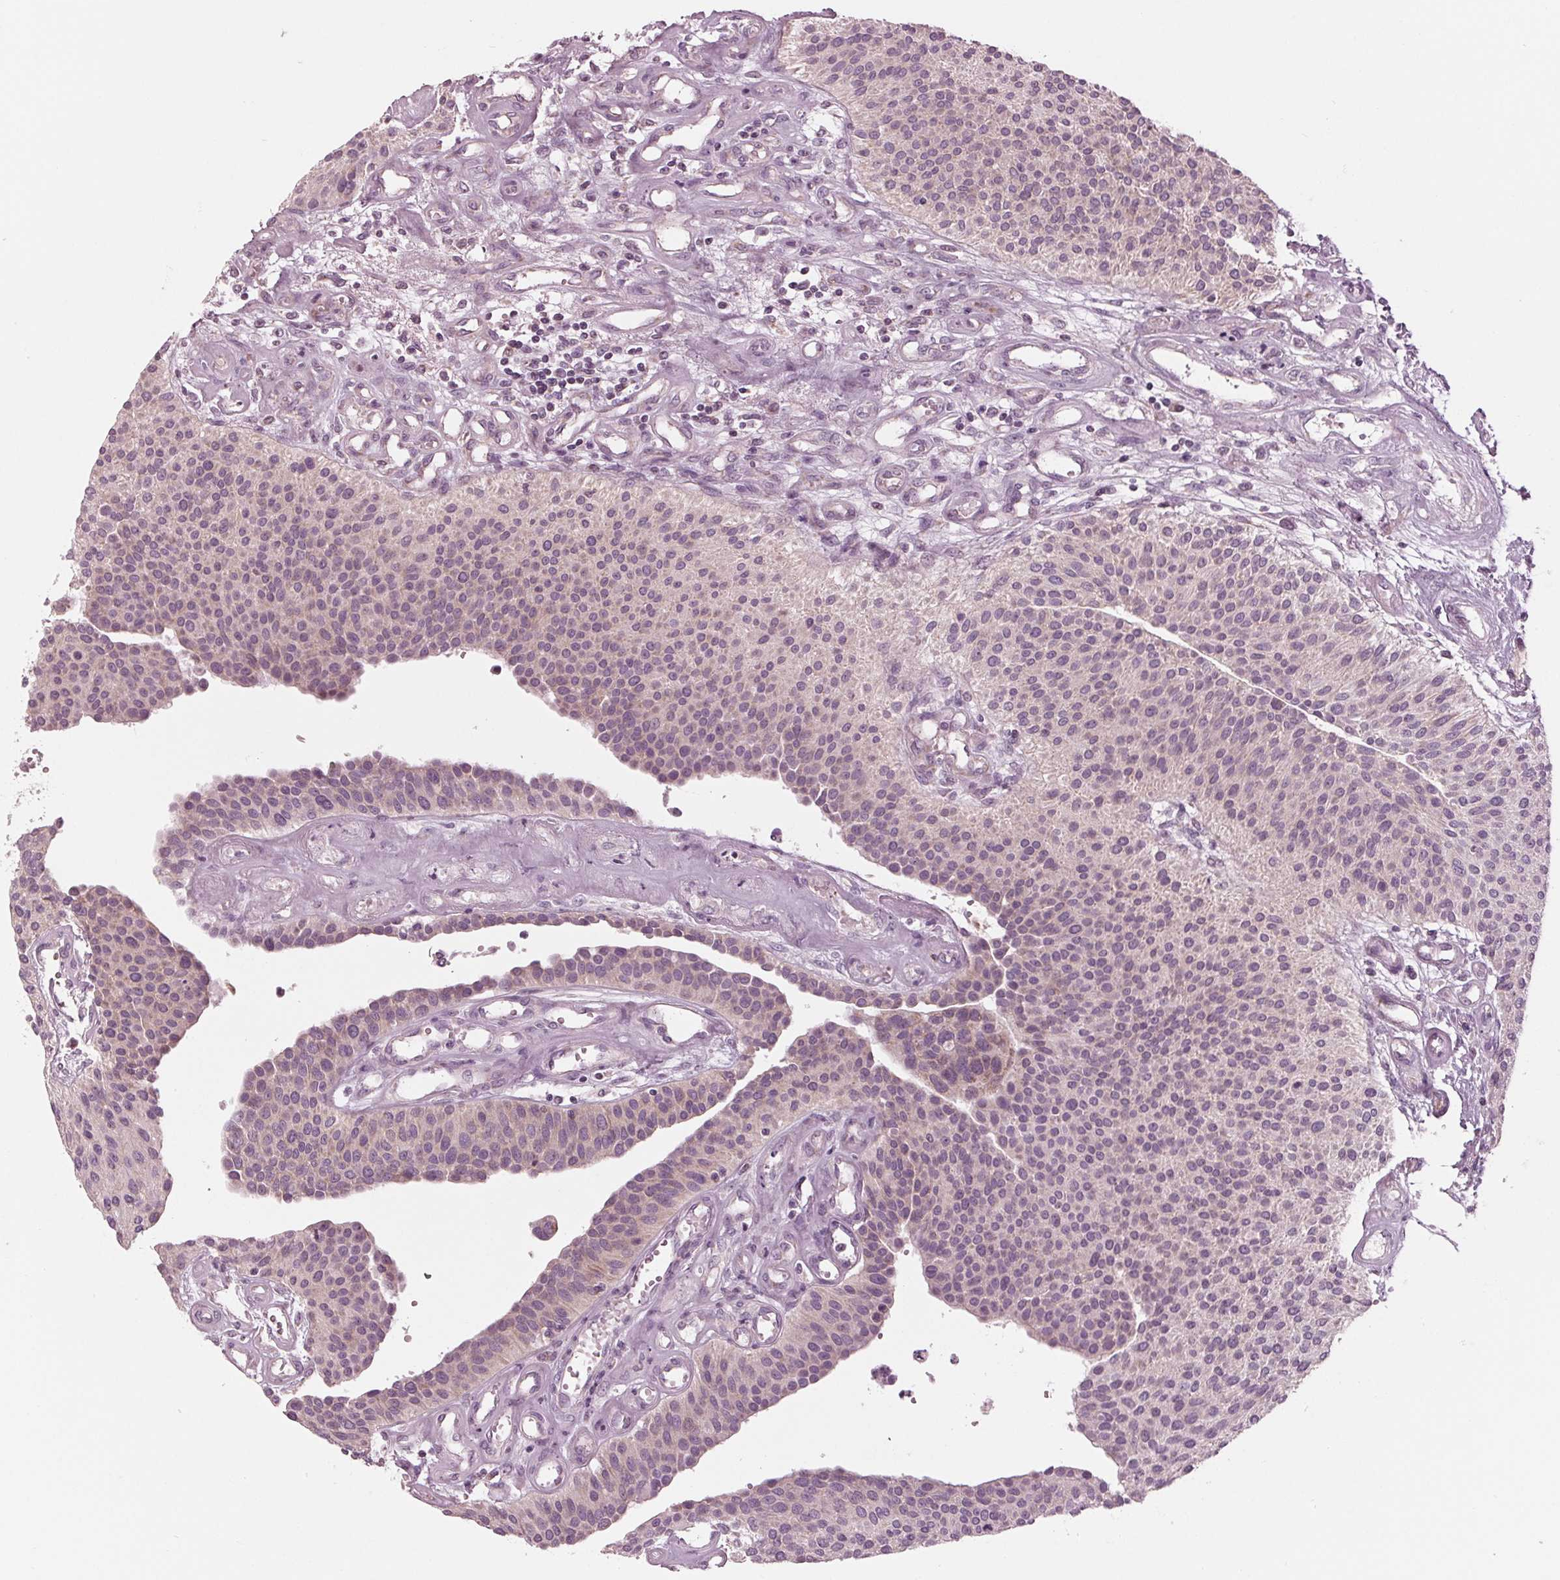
{"staining": {"intensity": "negative", "quantity": "none", "location": "none"}, "tissue": "urothelial cancer", "cell_type": "Tumor cells", "image_type": "cancer", "snomed": [{"axis": "morphology", "description": "Urothelial carcinoma, NOS"}, {"axis": "topography", "description": "Urinary bladder"}], "caption": "Transitional cell carcinoma was stained to show a protein in brown. There is no significant expression in tumor cells.", "gene": "CLN6", "patient": {"sex": "male", "age": 55}}